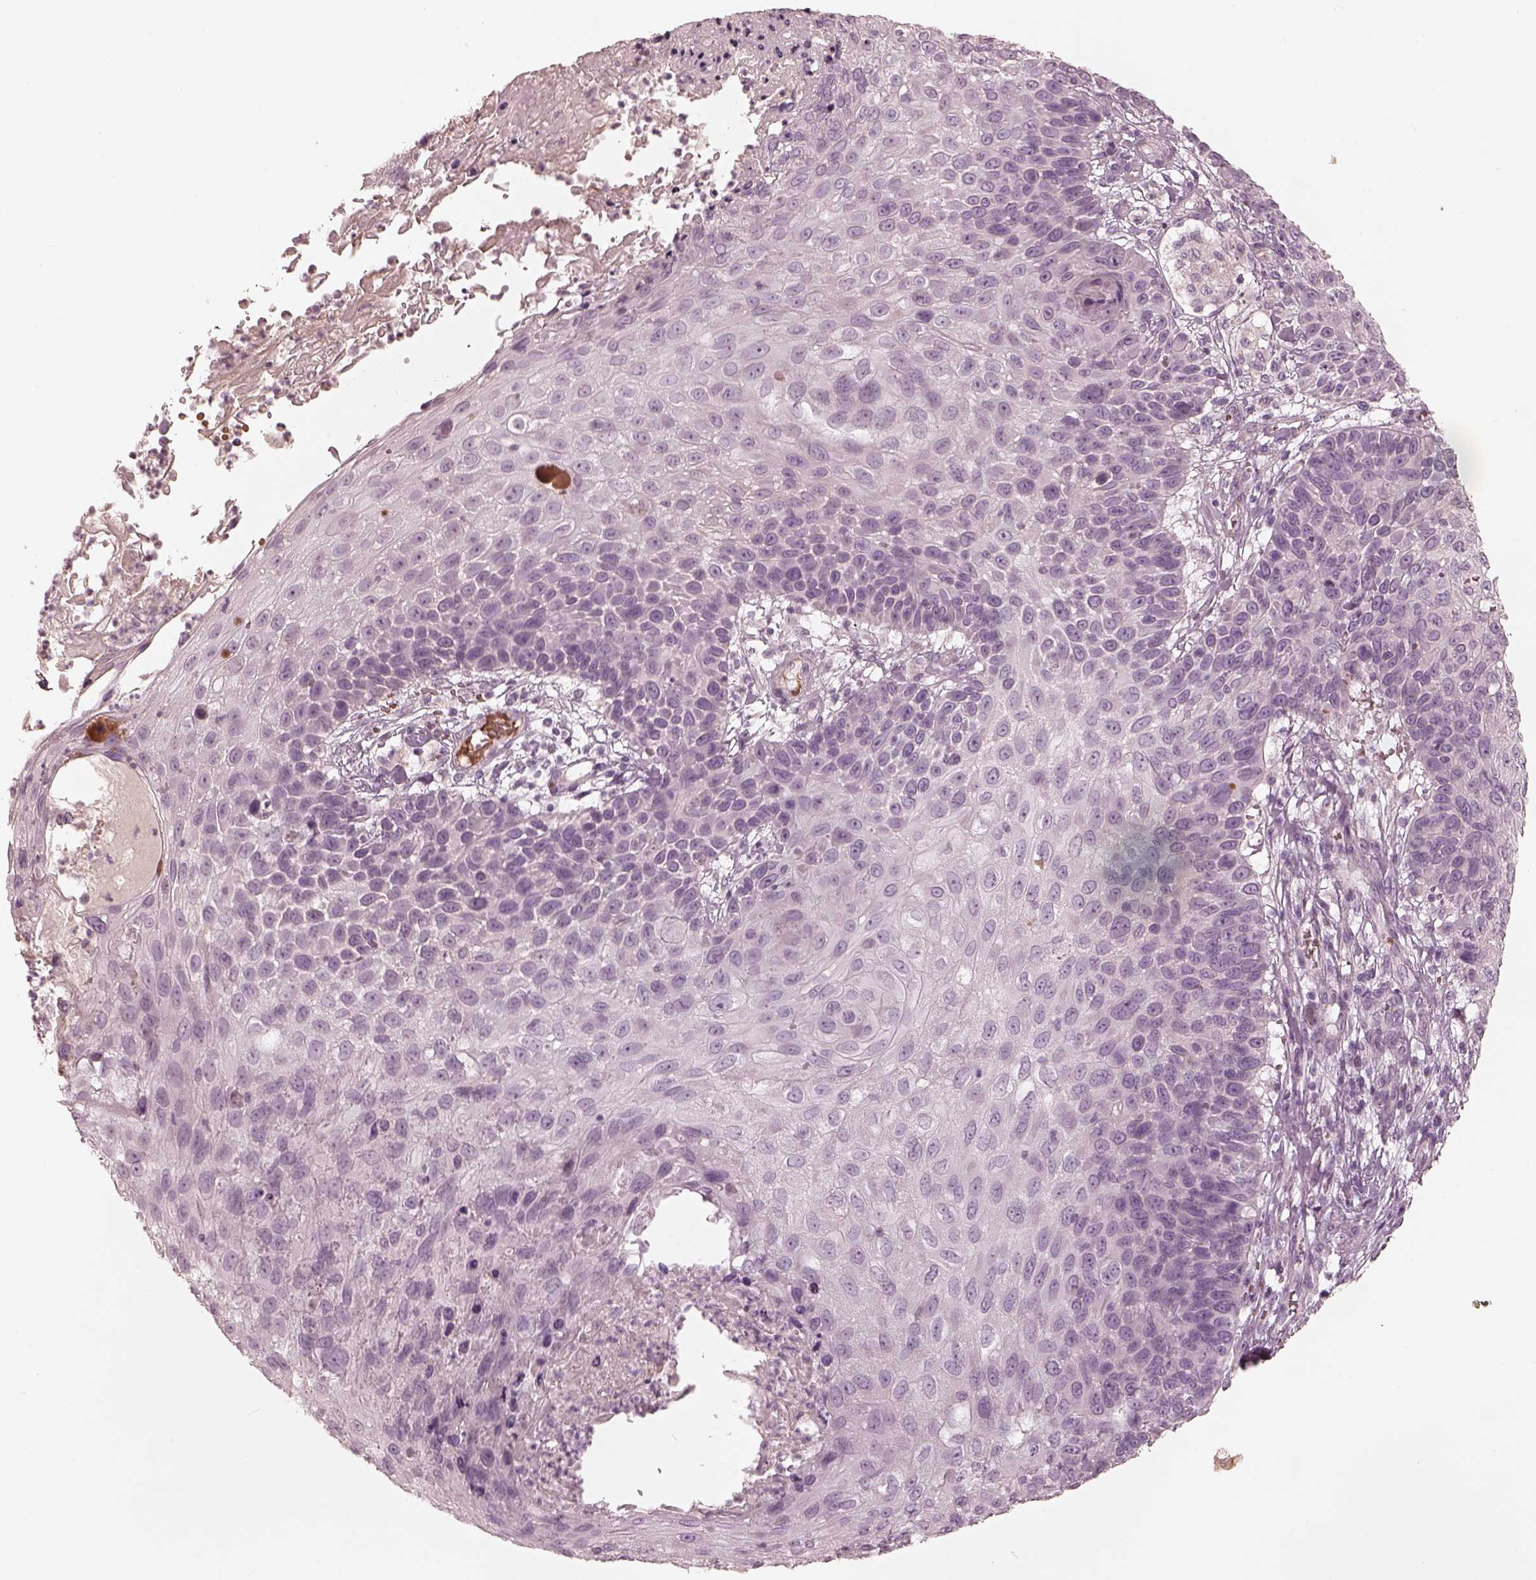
{"staining": {"intensity": "negative", "quantity": "none", "location": "none"}, "tissue": "skin cancer", "cell_type": "Tumor cells", "image_type": "cancer", "snomed": [{"axis": "morphology", "description": "Squamous cell carcinoma, NOS"}, {"axis": "topography", "description": "Skin"}], "caption": "Micrograph shows no protein positivity in tumor cells of skin cancer tissue.", "gene": "ANKLE1", "patient": {"sex": "male", "age": 92}}